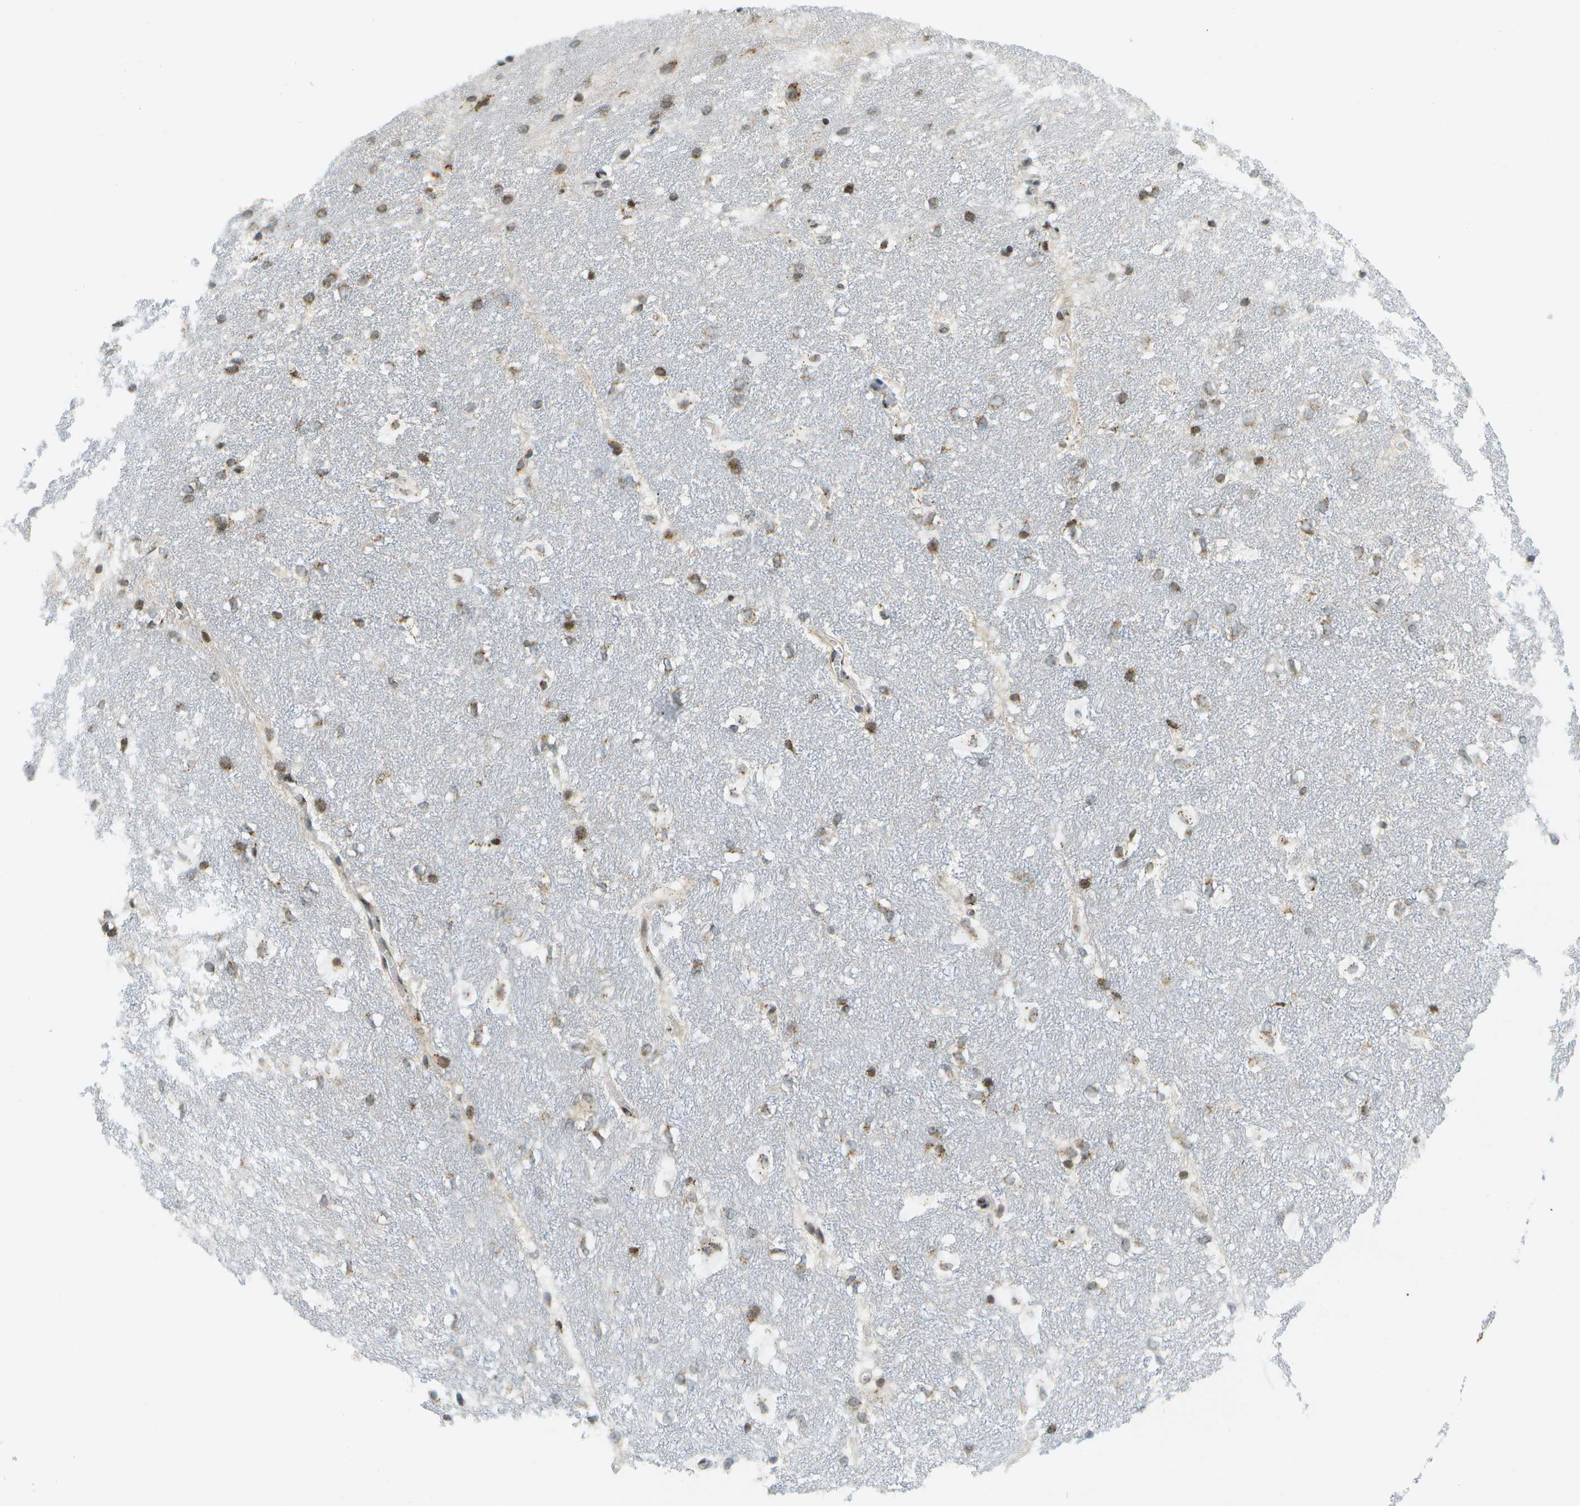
{"staining": {"intensity": "moderate", "quantity": ">75%", "location": "nuclear"}, "tissue": "hippocampus", "cell_type": "Glial cells", "image_type": "normal", "snomed": [{"axis": "morphology", "description": "Normal tissue, NOS"}, {"axis": "topography", "description": "Hippocampus"}], "caption": "Immunohistochemical staining of normal hippocampus exhibits medium levels of moderate nuclear positivity in approximately >75% of glial cells. The protein of interest is shown in brown color, while the nuclei are stained blue.", "gene": "EVC", "patient": {"sex": "female", "age": 19}}